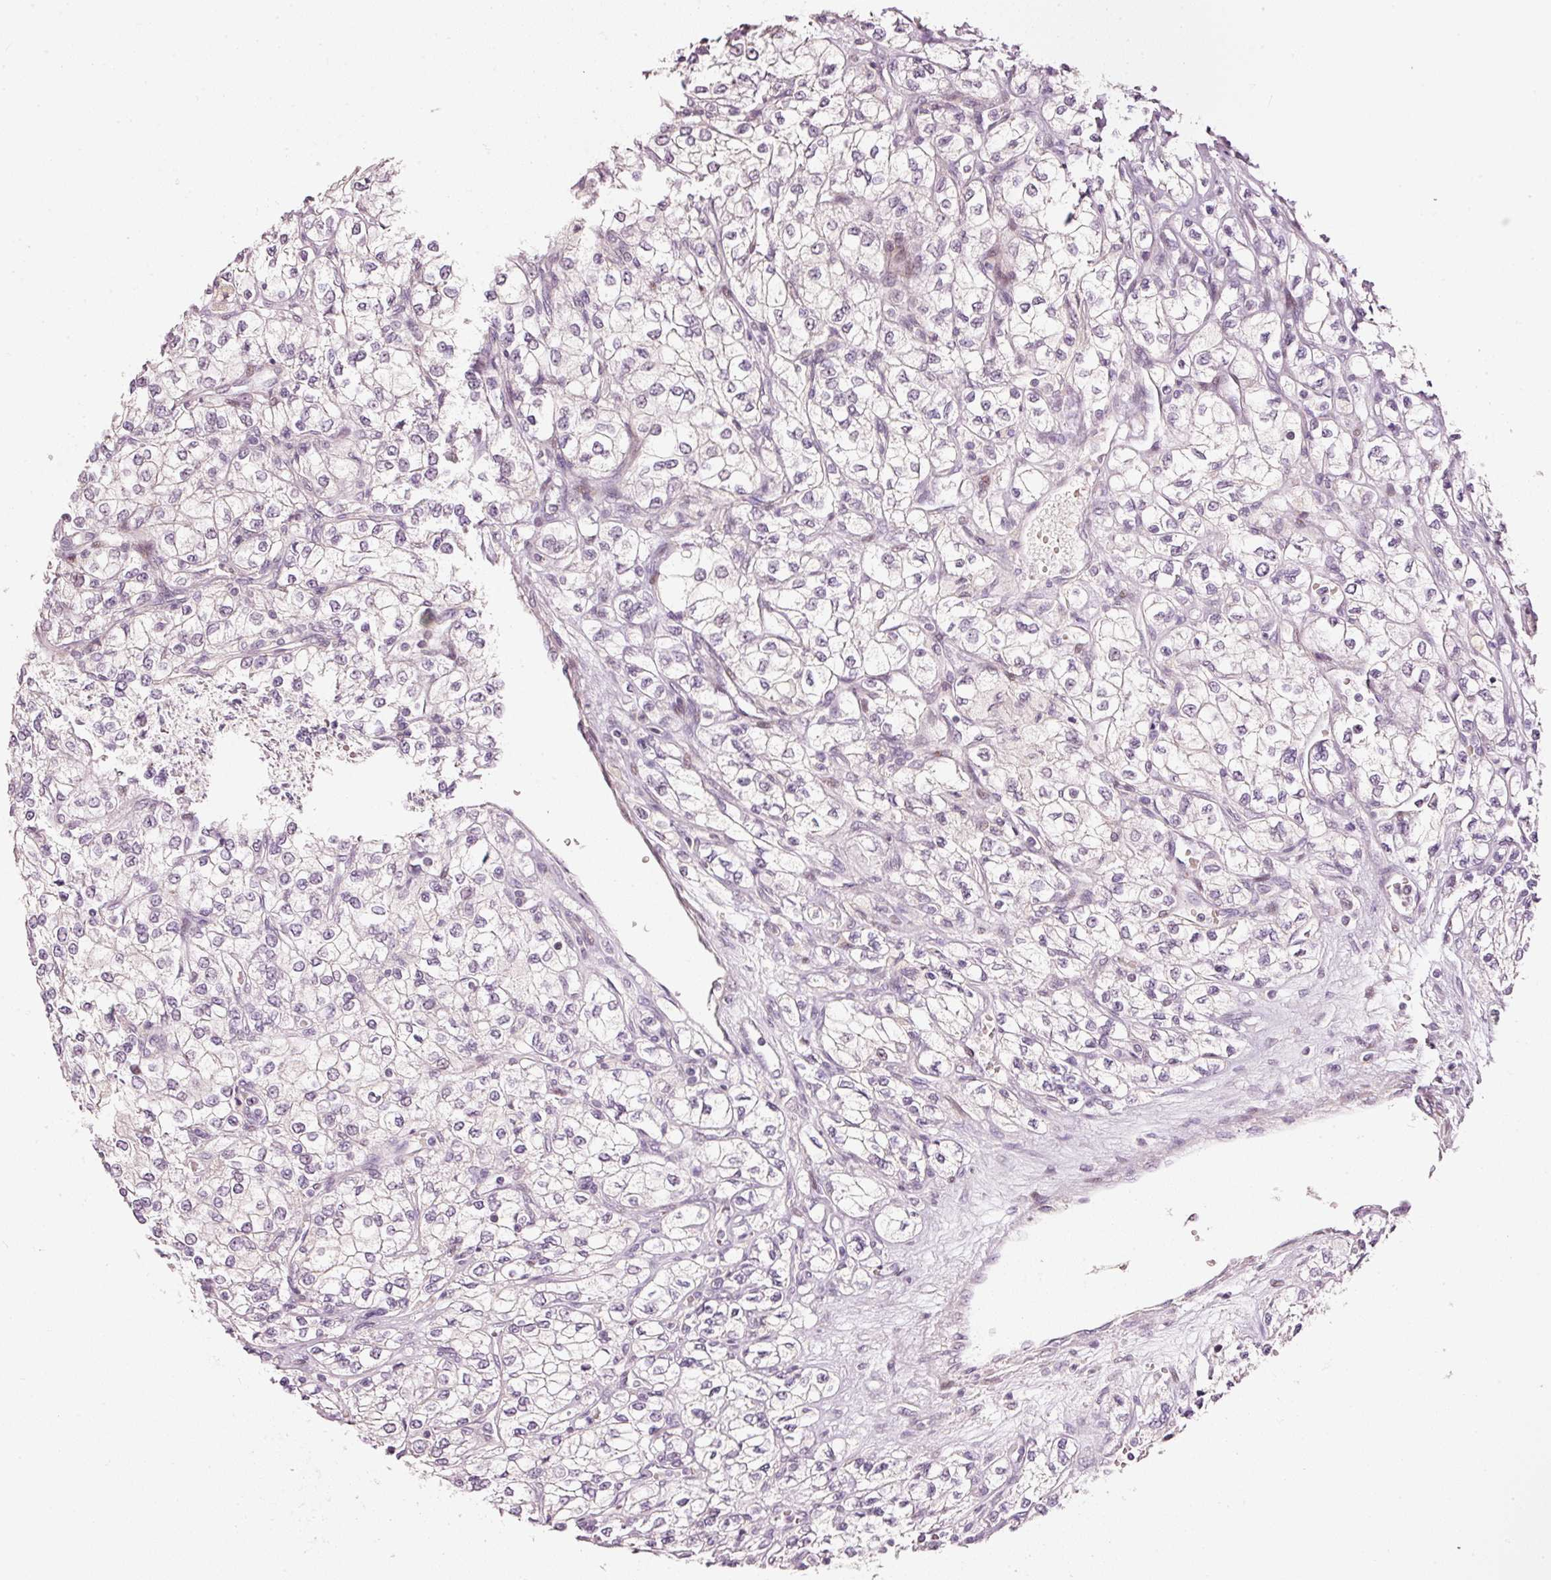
{"staining": {"intensity": "negative", "quantity": "none", "location": "none"}, "tissue": "renal cancer", "cell_type": "Tumor cells", "image_type": "cancer", "snomed": [{"axis": "morphology", "description": "Adenocarcinoma, NOS"}, {"axis": "topography", "description": "Kidney"}], "caption": "Protein analysis of adenocarcinoma (renal) exhibits no significant expression in tumor cells.", "gene": "TOB2", "patient": {"sex": "male", "age": 80}}